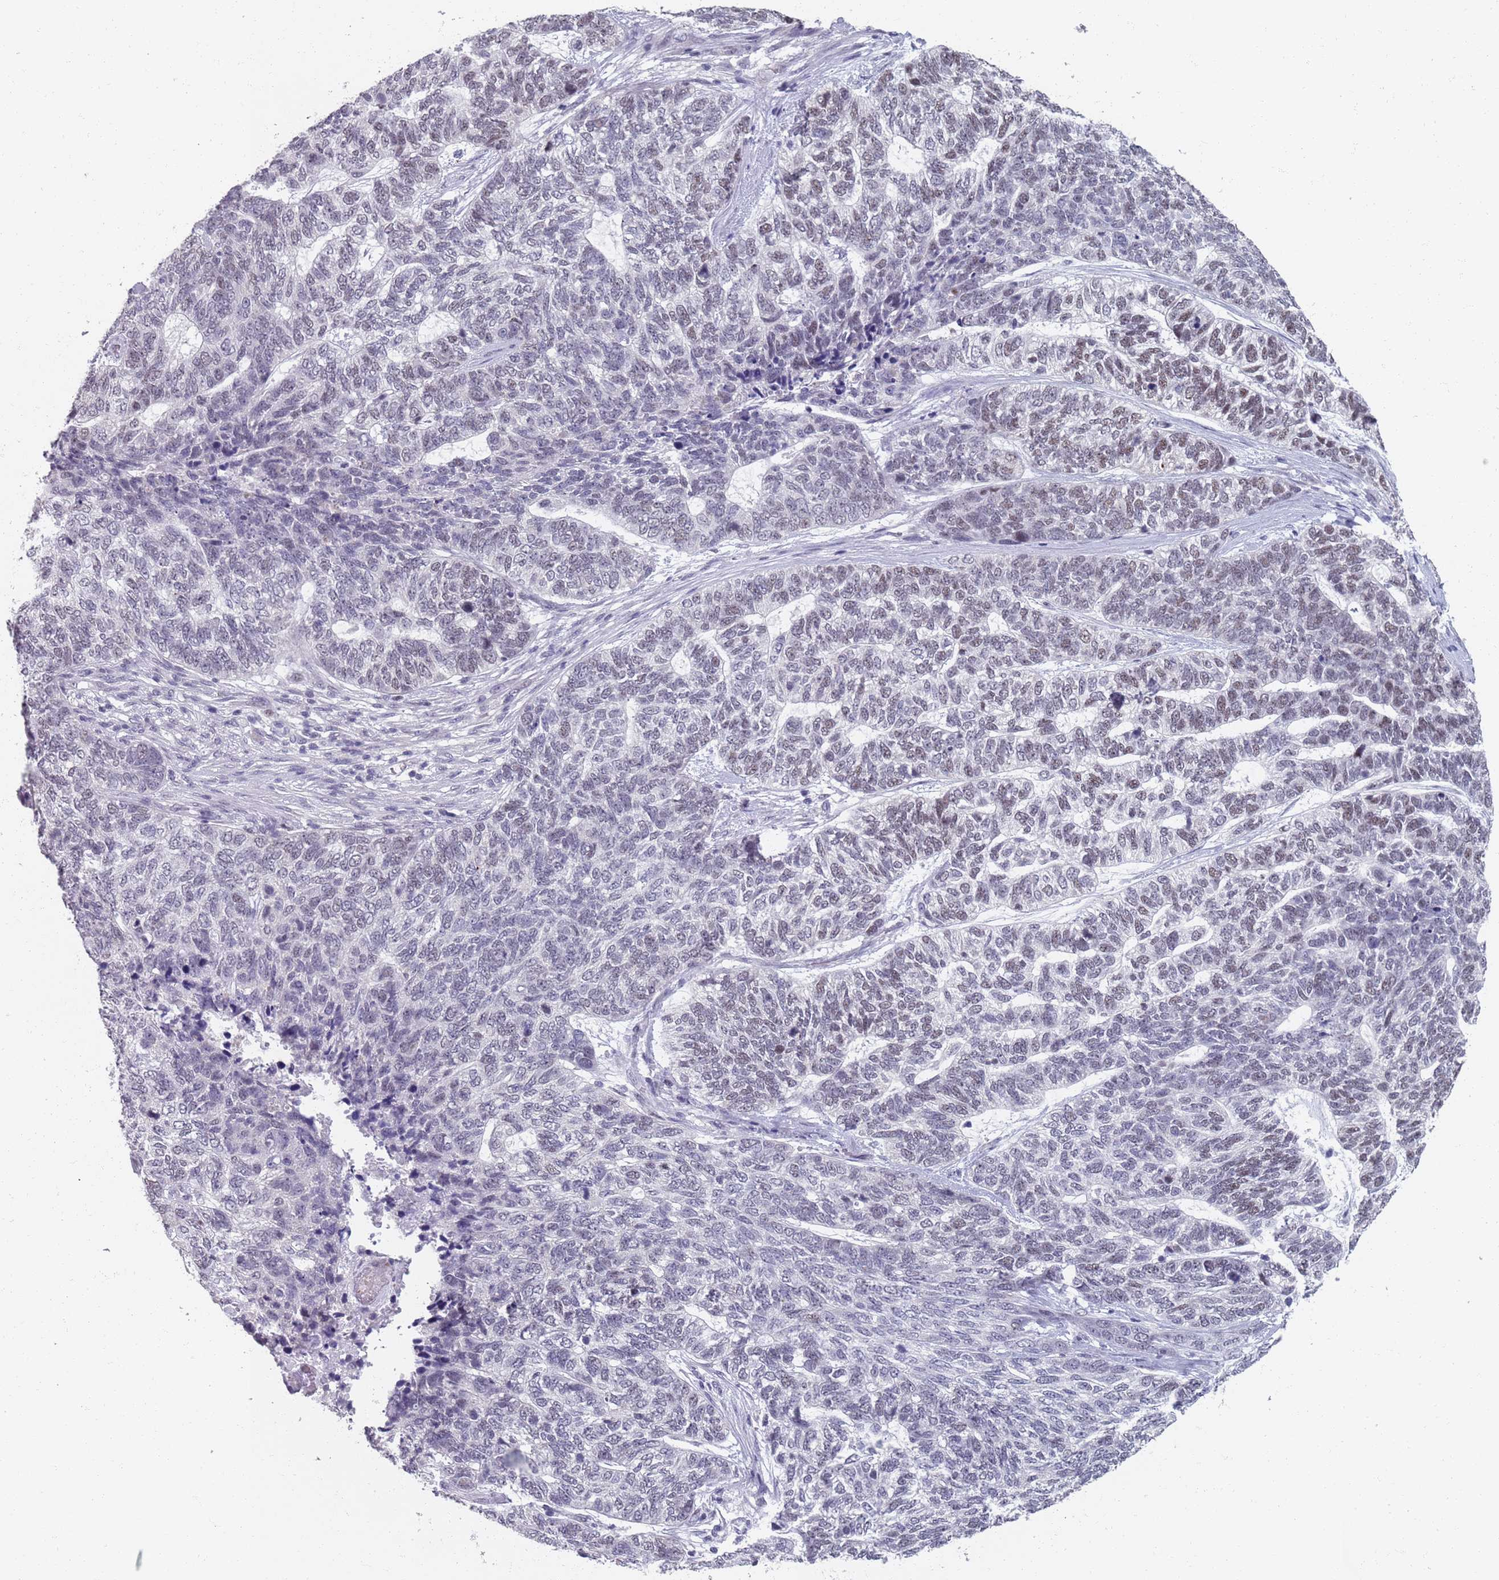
{"staining": {"intensity": "weak", "quantity": "<25%", "location": "nuclear"}, "tissue": "skin cancer", "cell_type": "Tumor cells", "image_type": "cancer", "snomed": [{"axis": "morphology", "description": "Basal cell carcinoma"}, {"axis": "topography", "description": "Skin"}], "caption": "Immunohistochemistry (IHC) image of human basal cell carcinoma (skin) stained for a protein (brown), which exhibits no staining in tumor cells.", "gene": "SAMD1", "patient": {"sex": "female", "age": 65}}